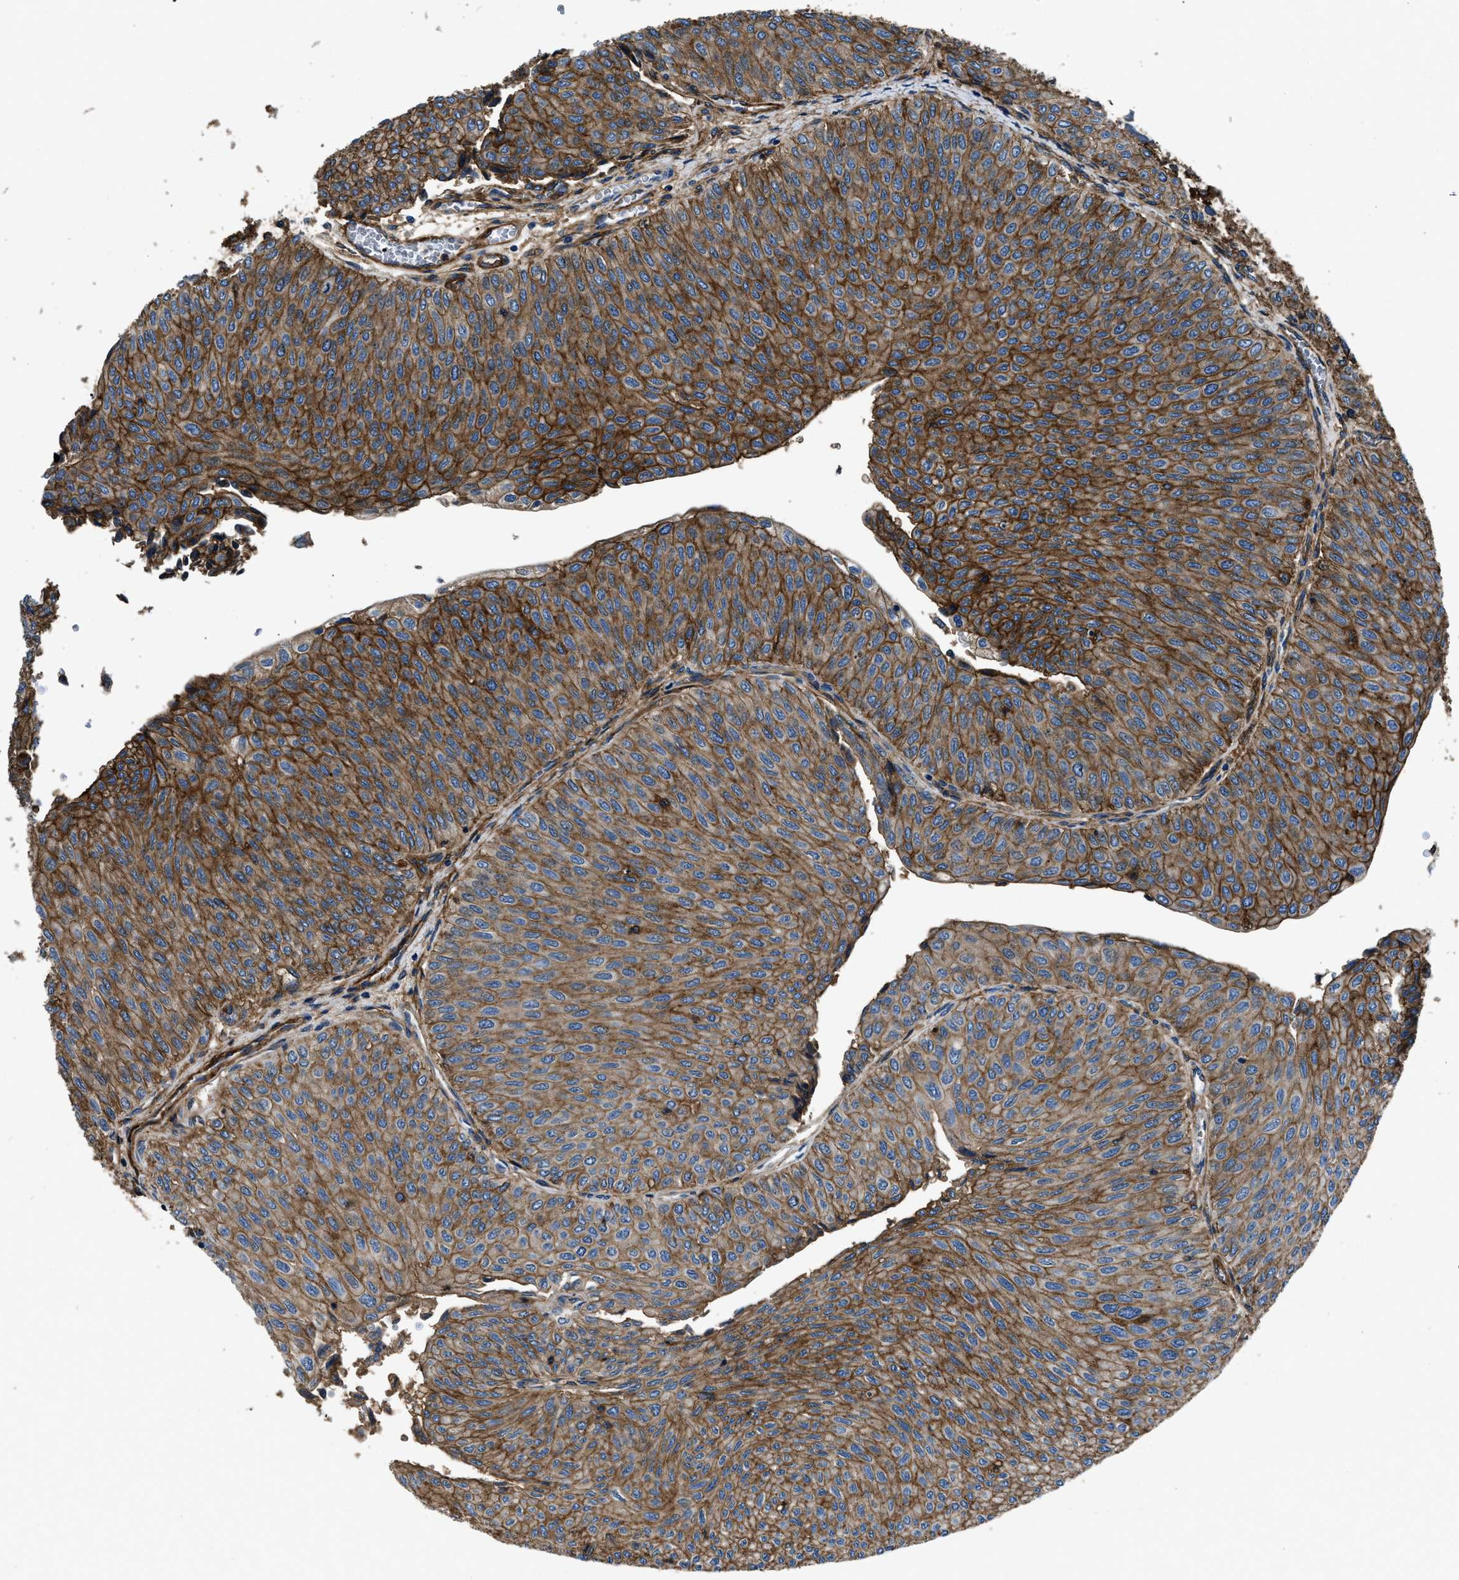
{"staining": {"intensity": "moderate", "quantity": ">75%", "location": "cytoplasmic/membranous"}, "tissue": "urothelial cancer", "cell_type": "Tumor cells", "image_type": "cancer", "snomed": [{"axis": "morphology", "description": "Urothelial carcinoma, Low grade"}, {"axis": "topography", "description": "Urinary bladder"}], "caption": "Immunohistochemical staining of human urothelial cancer demonstrates medium levels of moderate cytoplasmic/membranous expression in about >75% of tumor cells.", "gene": "CD276", "patient": {"sex": "male", "age": 78}}